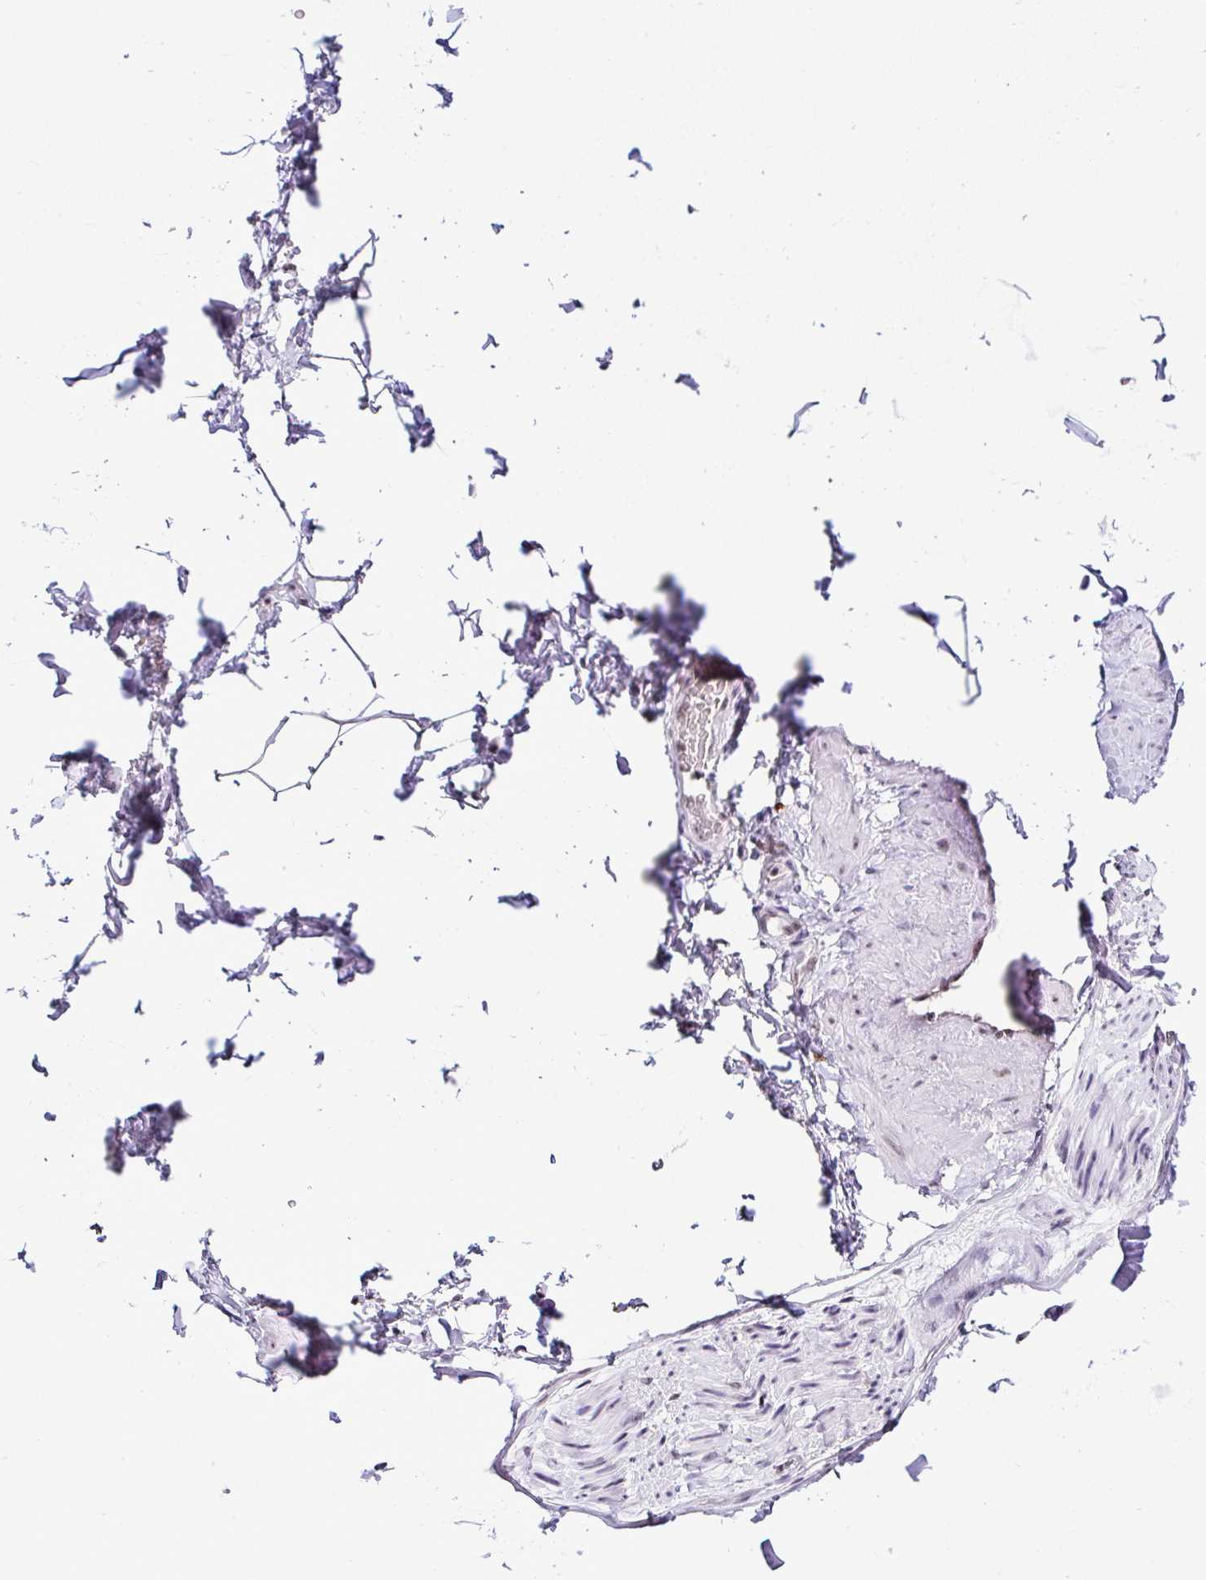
{"staining": {"intensity": "negative", "quantity": "none", "location": "none"}, "tissue": "adipose tissue", "cell_type": "Adipocytes", "image_type": "normal", "snomed": [{"axis": "morphology", "description": "Normal tissue, NOS"}, {"axis": "topography", "description": "Vascular tissue"}, {"axis": "topography", "description": "Peripheral nerve tissue"}], "caption": "Adipose tissue stained for a protein using immunohistochemistry (IHC) reveals no staining adipocytes.", "gene": "PTPN2", "patient": {"sex": "male", "age": 41}}